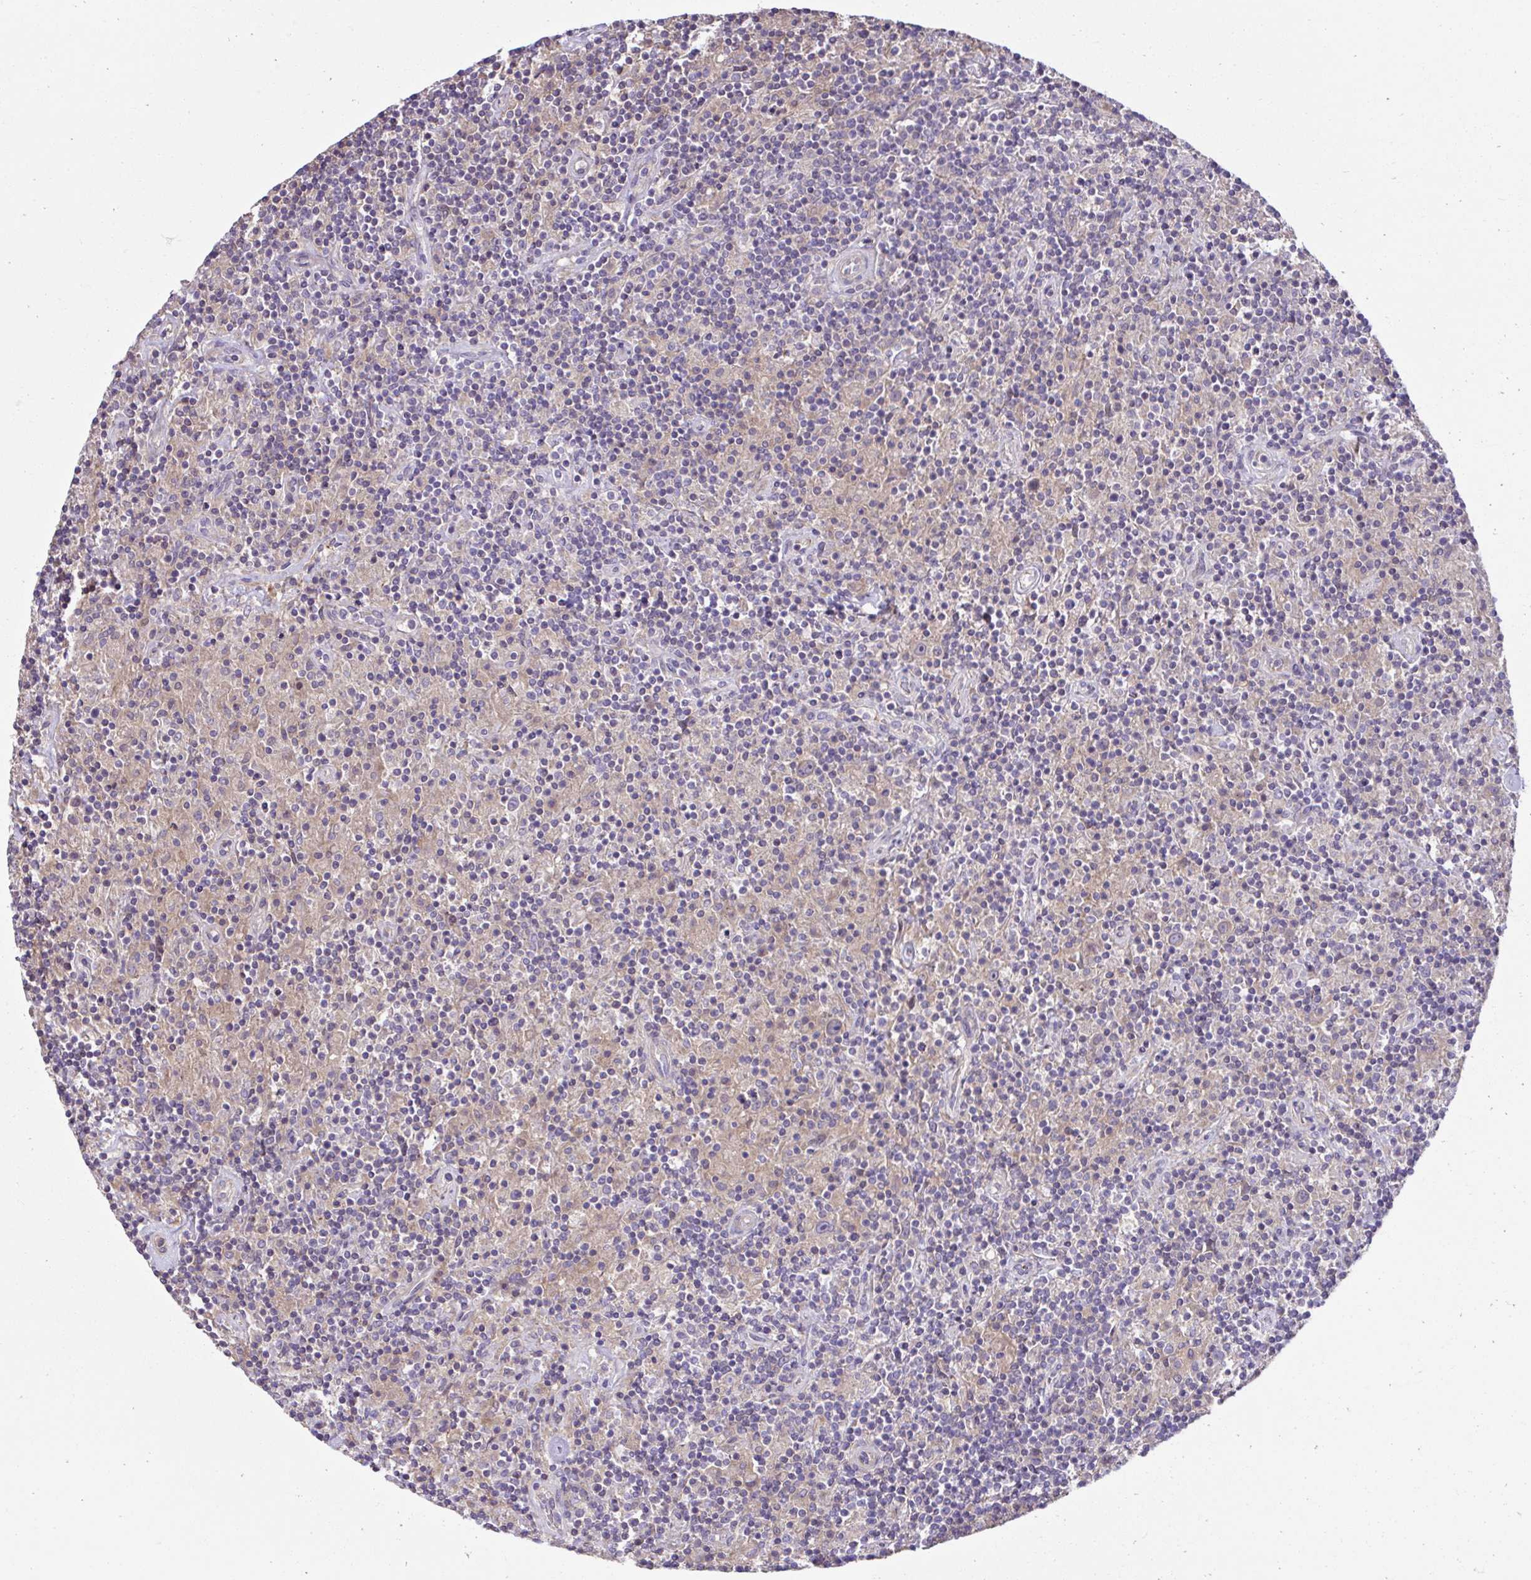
{"staining": {"intensity": "weak", "quantity": ">75%", "location": "cytoplasmic/membranous"}, "tissue": "lymphoma", "cell_type": "Tumor cells", "image_type": "cancer", "snomed": [{"axis": "morphology", "description": "Hodgkin's disease, NOS"}, {"axis": "topography", "description": "Lymph node"}], "caption": "The histopathology image demonstrates a brown stain indicating the presence of a protein in the cytoplasmic/membranous of tumor cells in lymphoma.", "gene": "CCDC85C", "patient": {"sex": "male", "age": 70}}